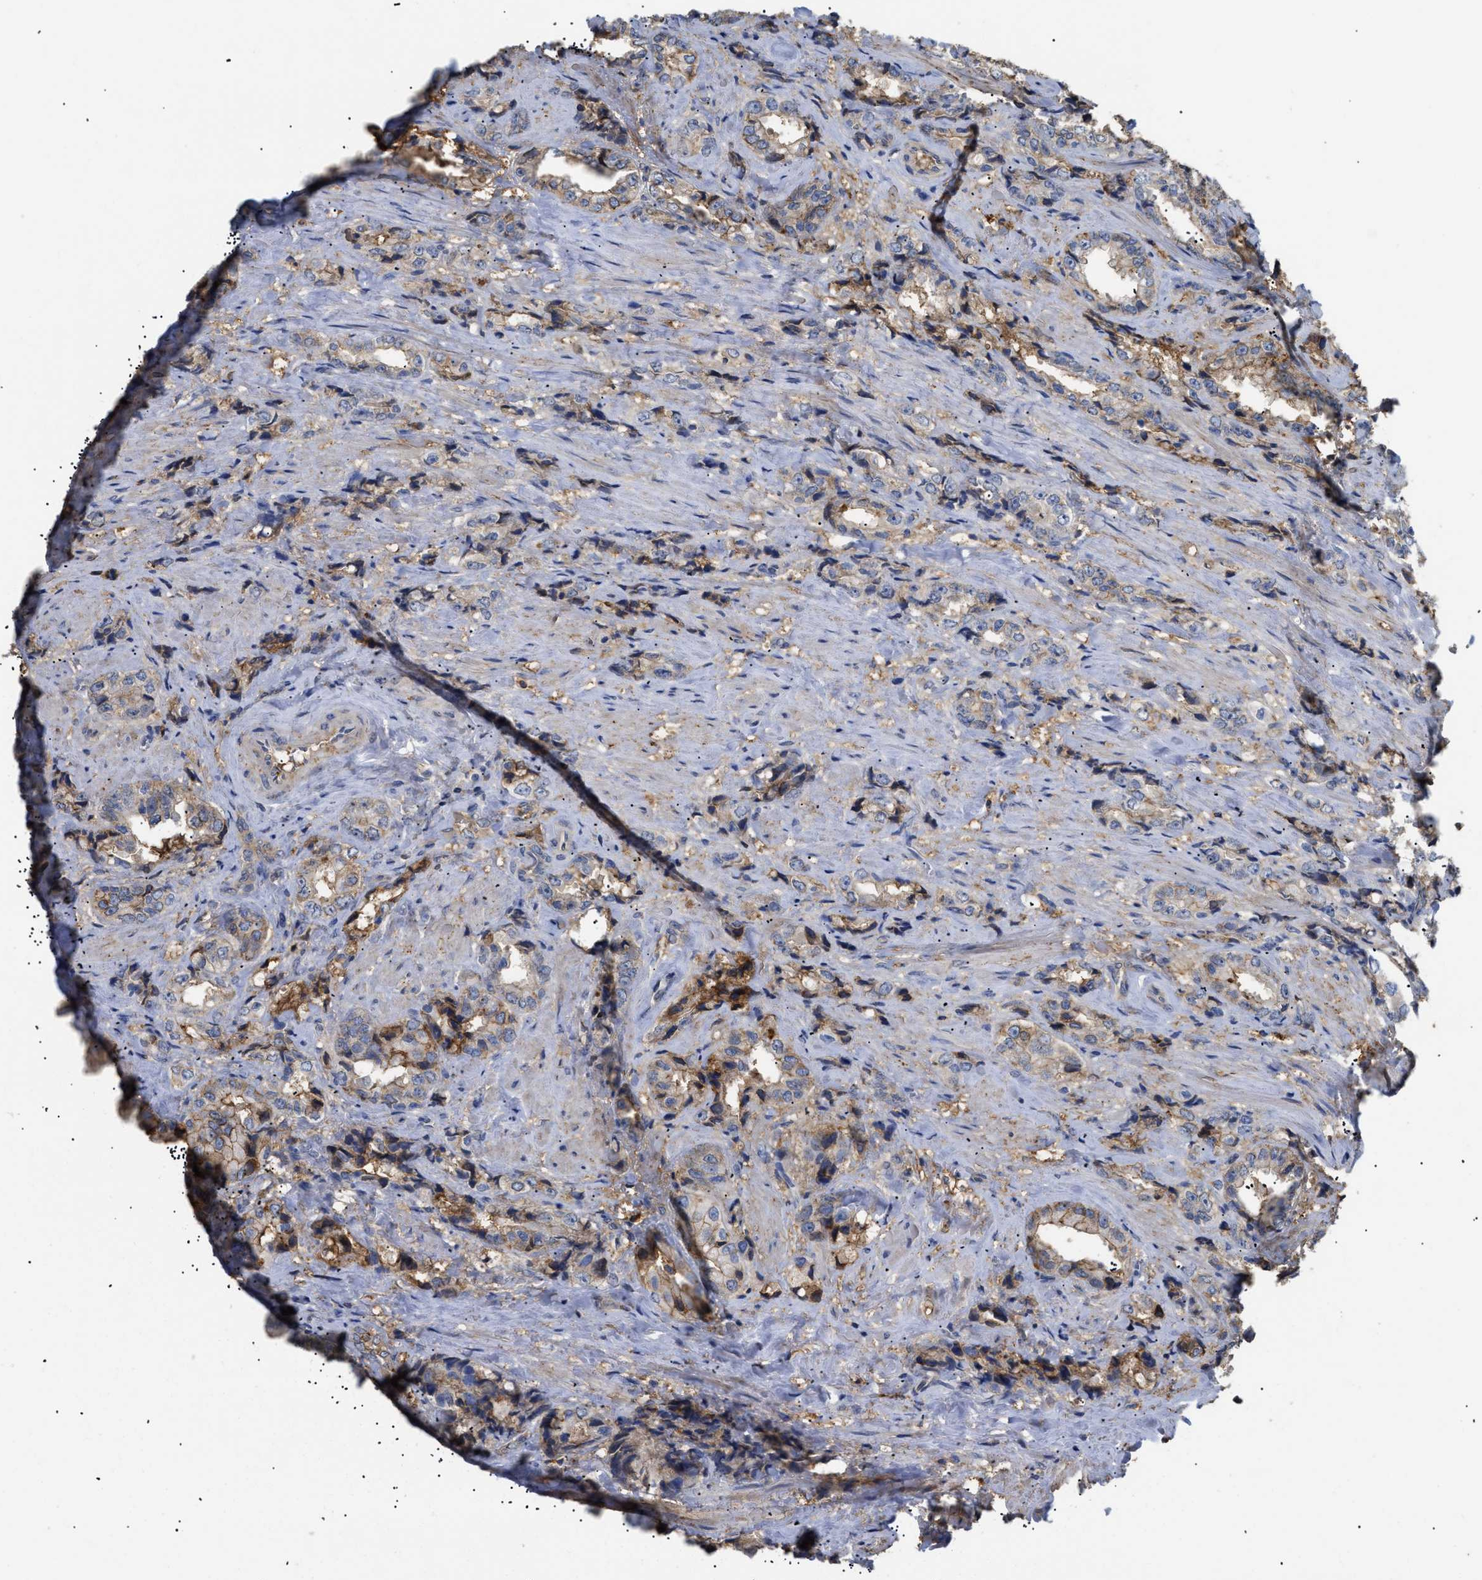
{"staining": {"intensity": "moderate", "quantity": "<25%", "location": "cytoplasmic/membranous"}, "tissue": "prostate cancer", "cell_type": "Tumor cells", "image_type": "cancer", "snomed": [{"axis": "morphology", "description": "Adenocarcinoma, High grade"}, {"axis": "topography", "description": "Prostate"}], "caption": "Immunohistochemistry (IHC) of adenocarcinoma (high-grade) (prostate) displays low levels of moderate cytoplasmic/membranous staining in approximately <25% of tumor cells.", "gene": "ANXA4", "patient": {"sex": "male", "age": 61}}